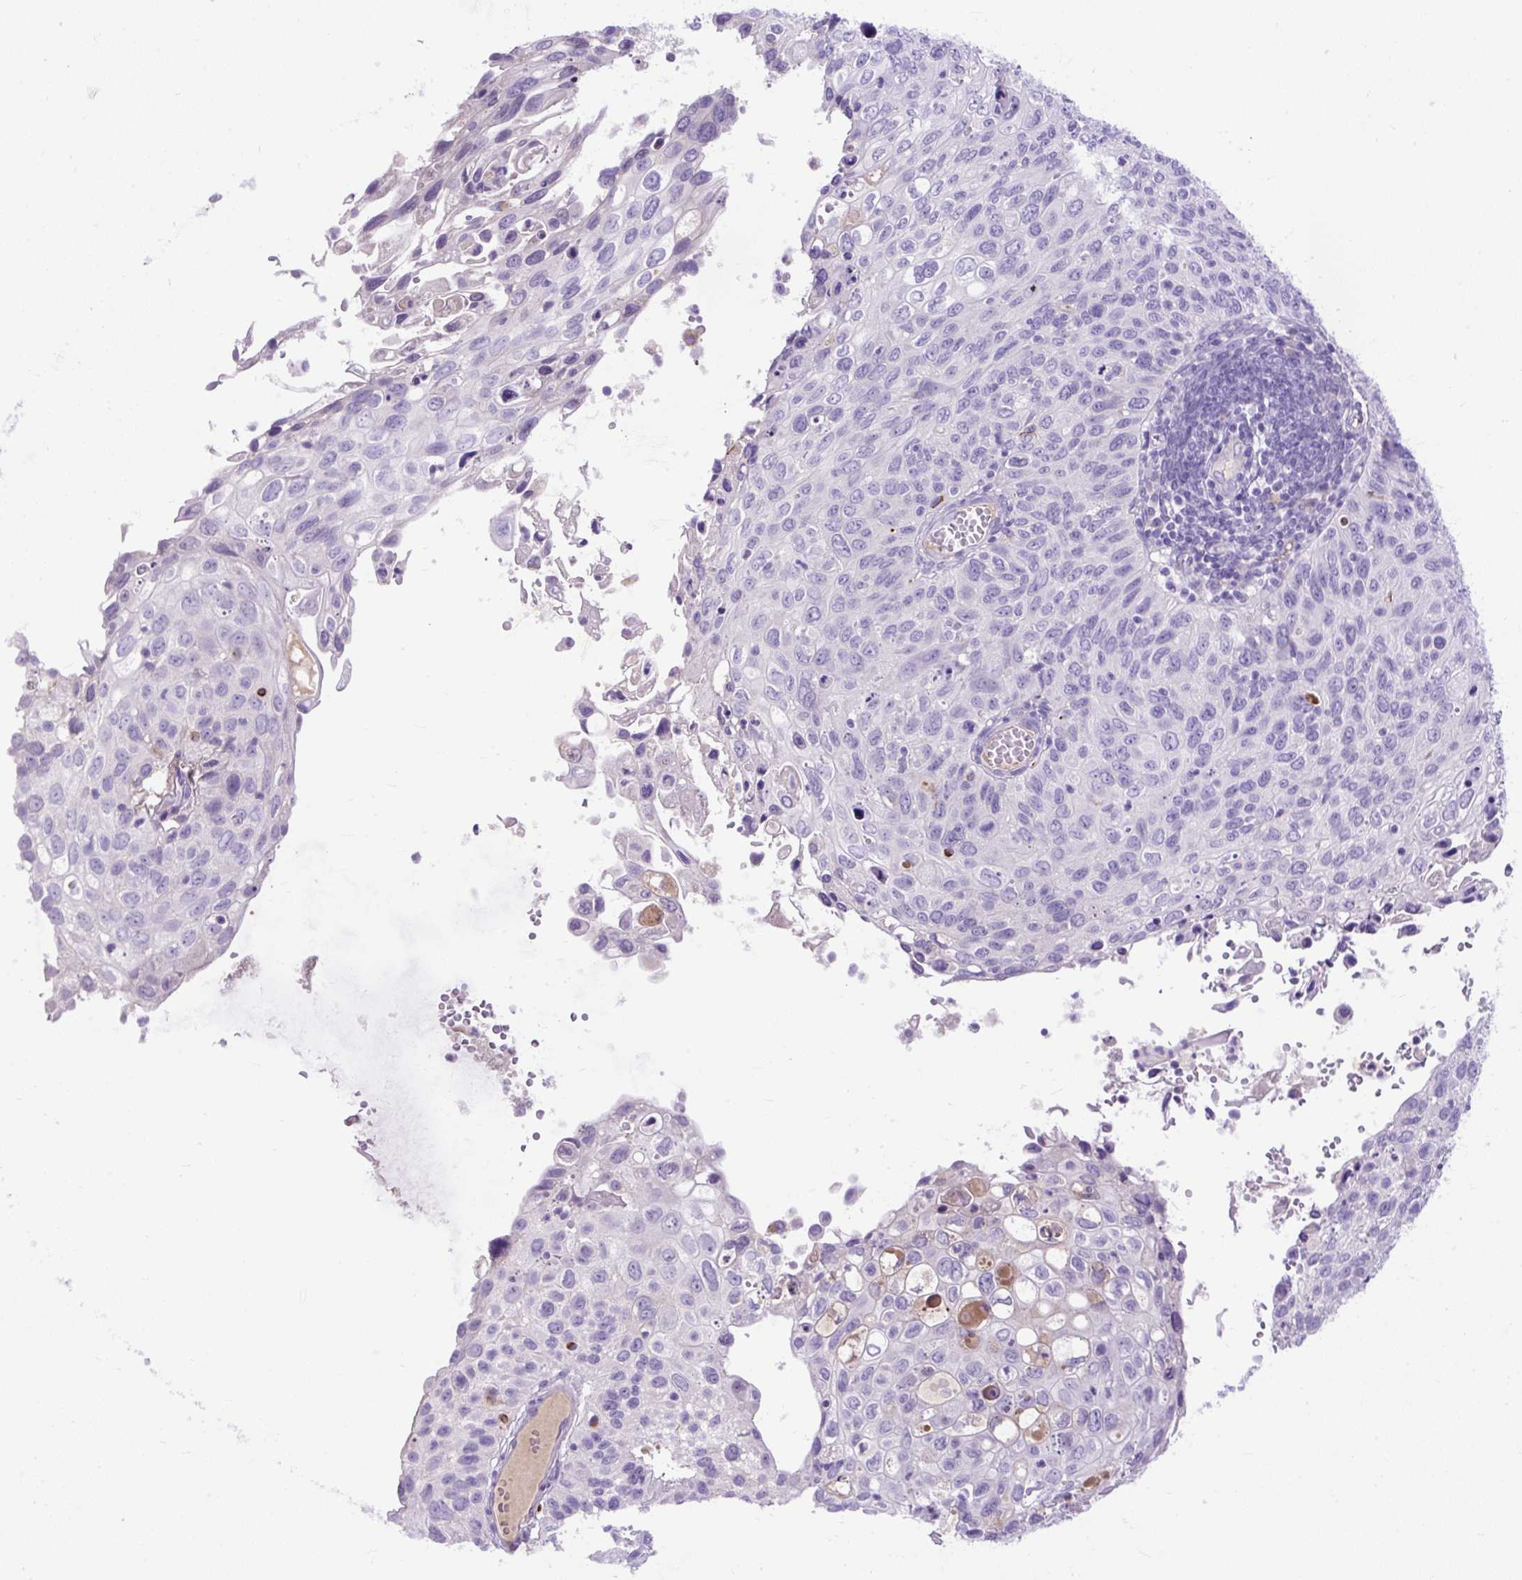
{"staining": {"intensity": "negative", "quantity": "none", "location": "none"}, "tissue": "cervical cancer", "cell_type": "Tumor cells", "image_type": "cancer", "snomed": [{"axis": "morphology", "description": "Squamous cell carcinoma, NOS"}, {"axis": "topography", "description": "Cervix"}], "caption": "Tumor cells are negative for brown protein staining in cervical squamous cell carcinoma.", "gene": "SPTBN5", "patient": {"sex": "female", "age": 70}}